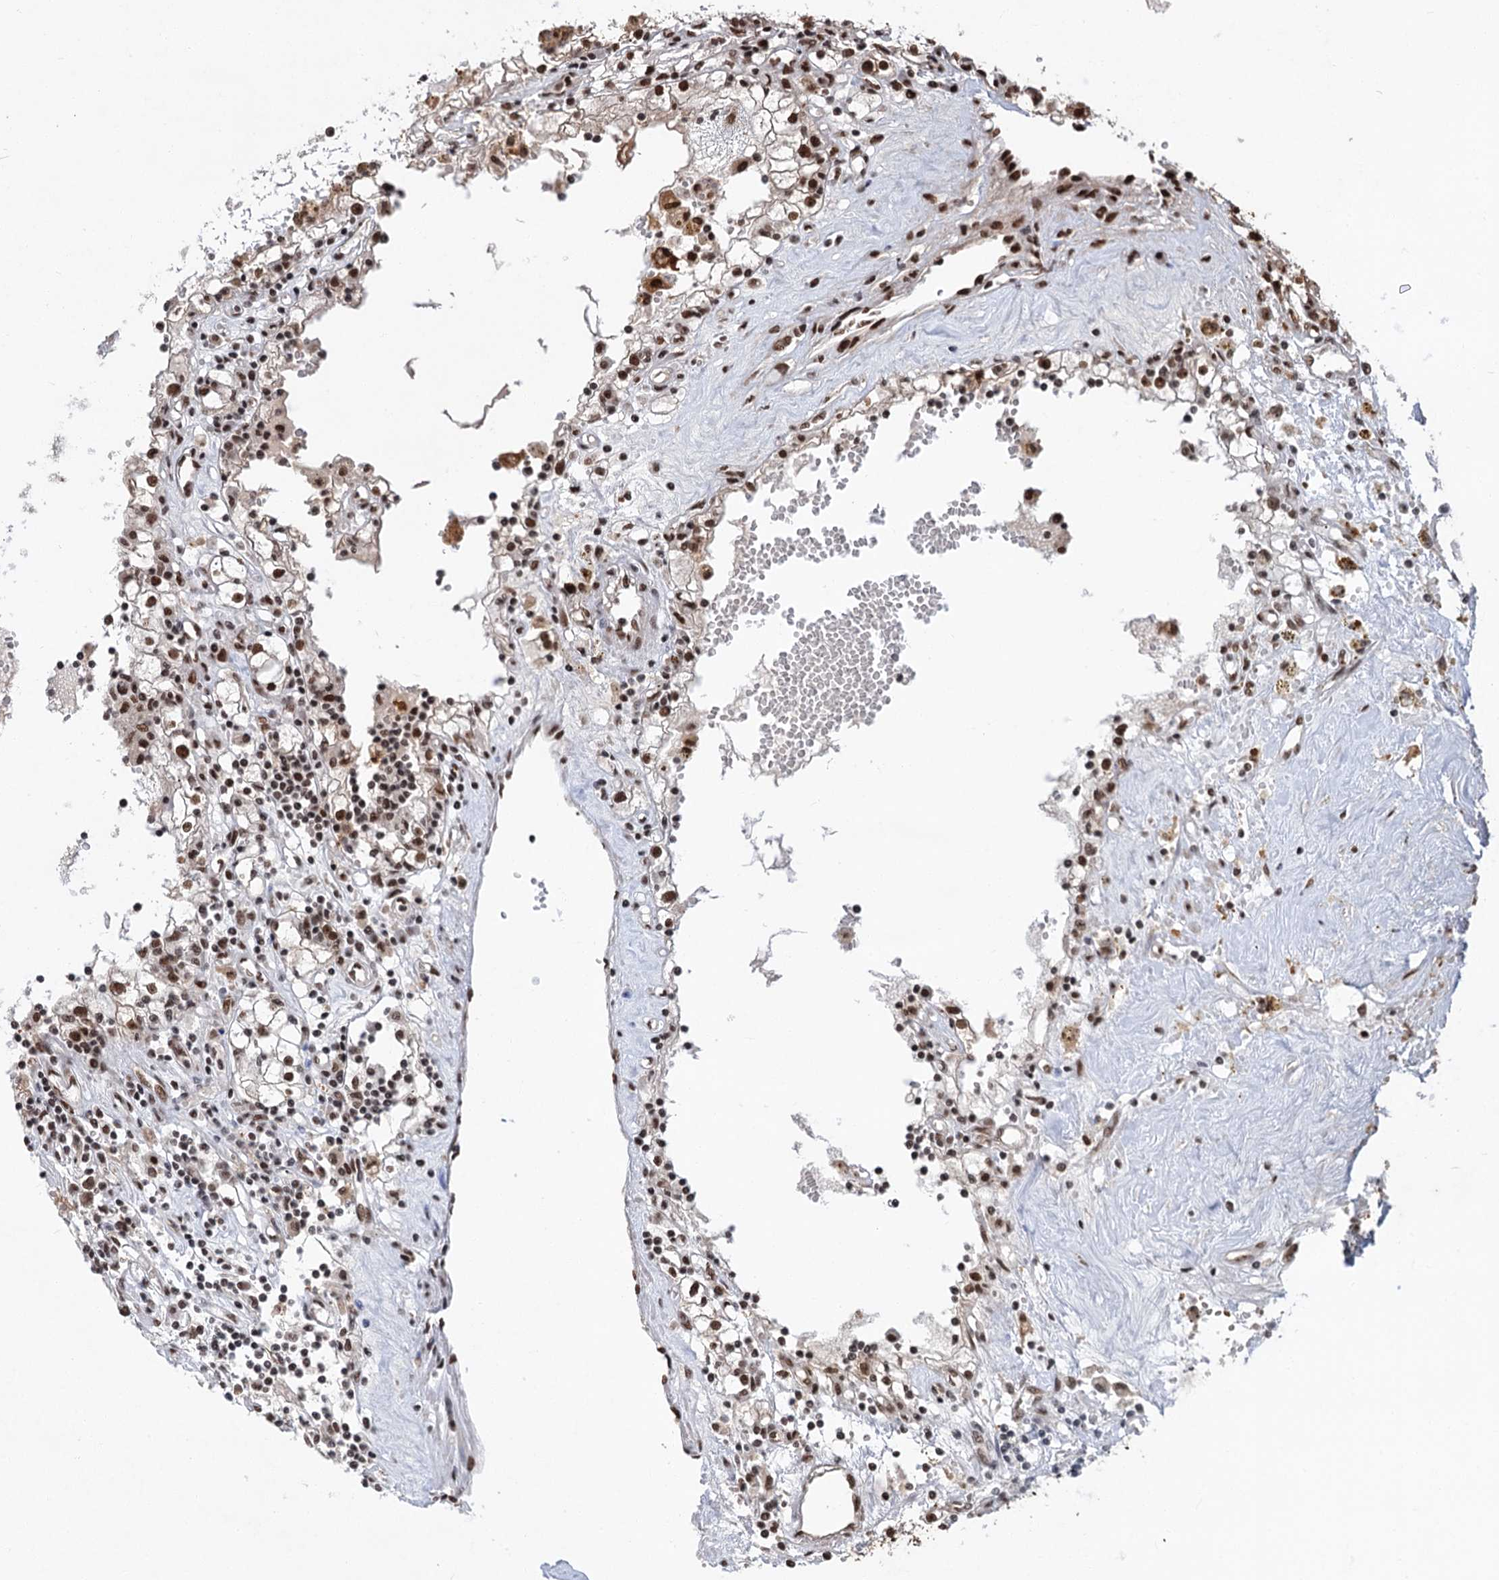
{"staining": {"intensity": "moderate", "quantity": ">75%", "location": "nuclear"}, "tissue": "renal cancer", "cell_type": "Tumor cells", "image_type": "cancer", "snomed": [{"axis": "morphology", "description": "Adenocarcinoma, NOS"}, {"axis": "topography", "description": "Kidney"}], "caption": "Immunohistochemistry (IHC) photomicrograph of renal cancer (adenocarcinoma) stained for a protein (brown), which displays medium levels of moderate nuclear staining in about >75% of tumor cells.", "gene": "MAML1", "patient": {"sex": "male", "age": 56}}